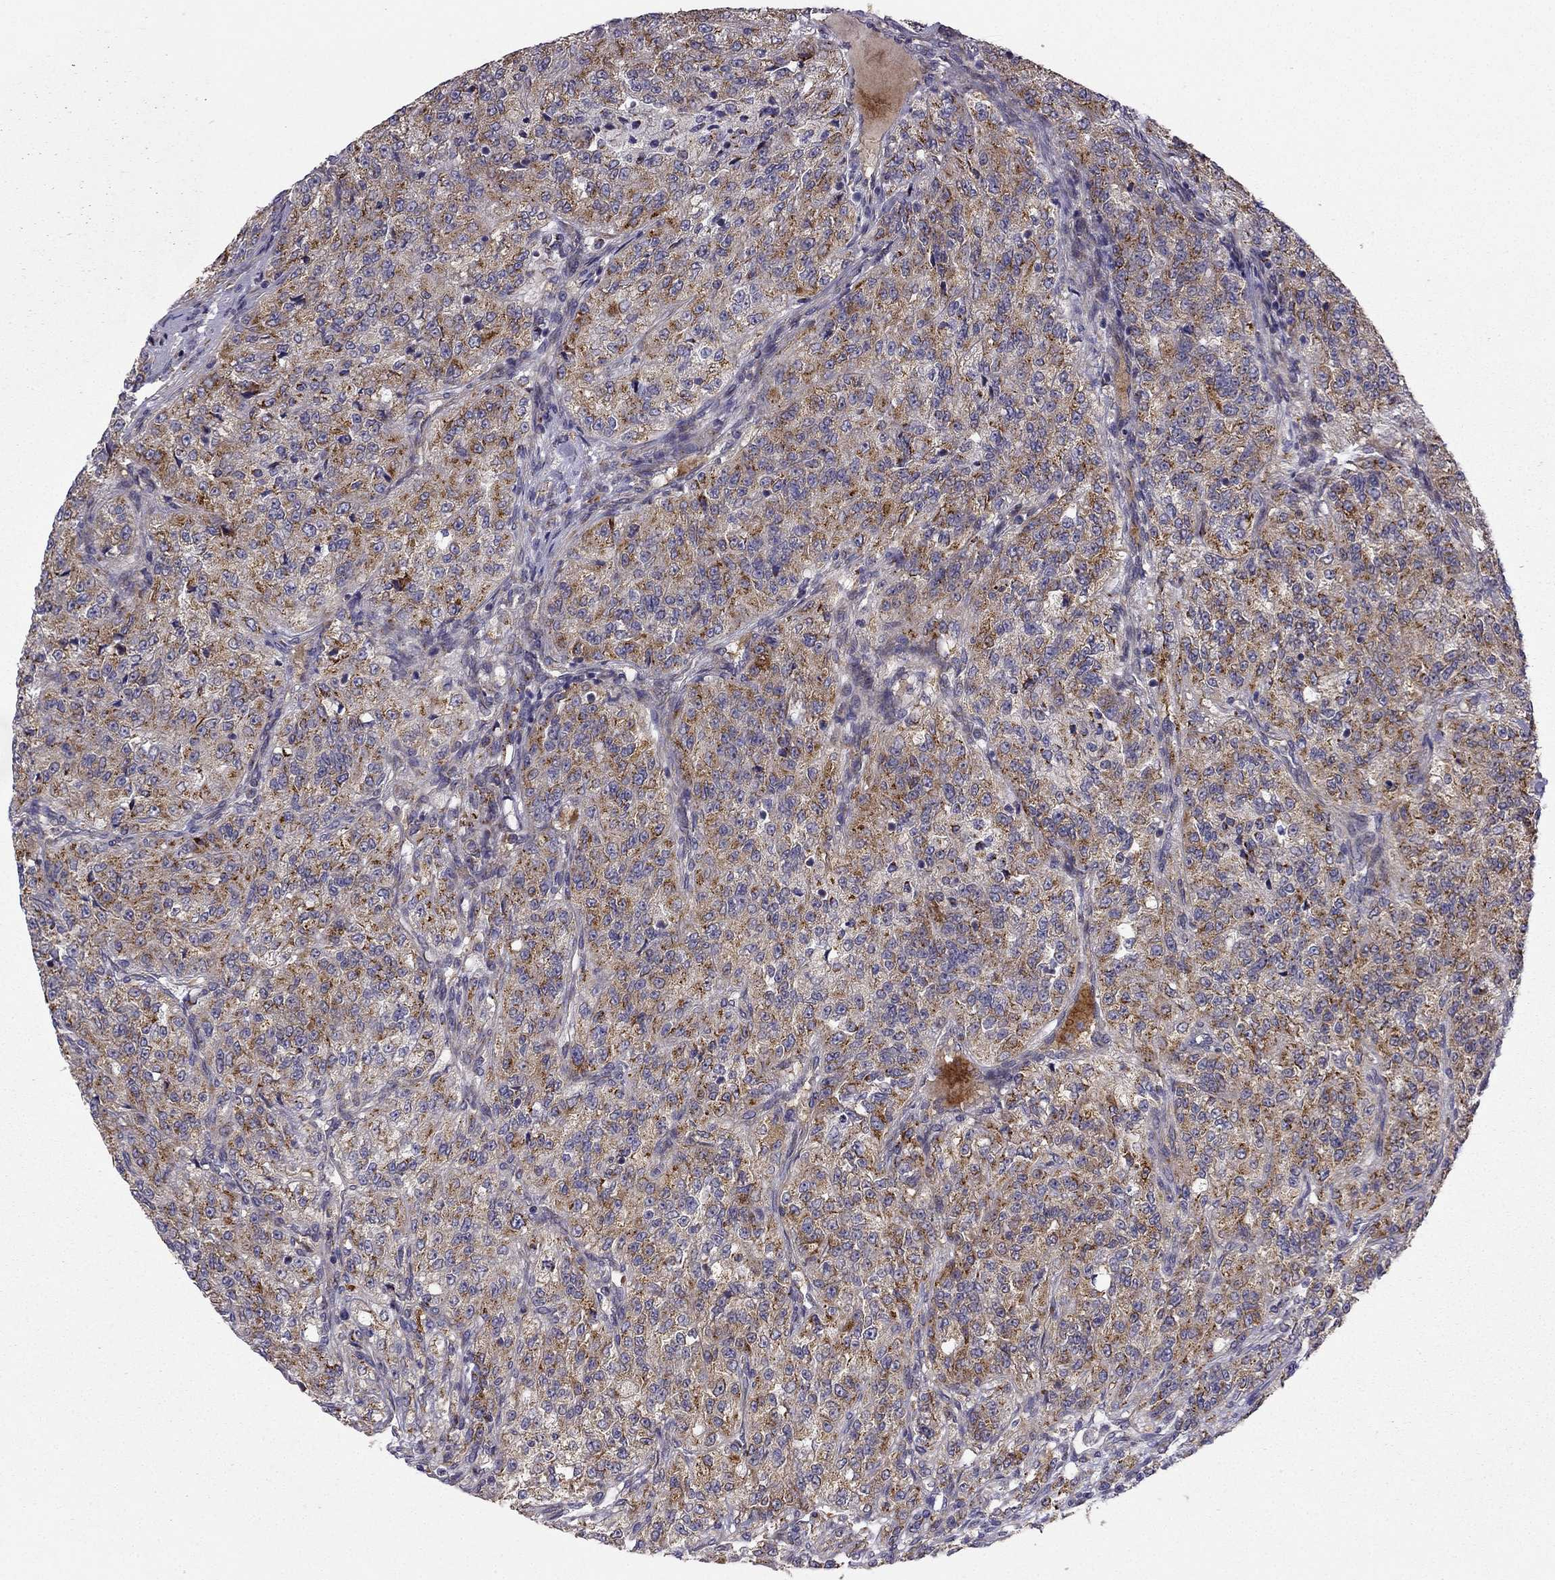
{"staining": {"intensity": "moderate", "quantity": ">75%", "location": "cytoplasmic/membranous"}, "tissue": "renal cancer", "cell_type": "Tumor cells", "image_type": "cancer", "snomed": [{"axis": "morphology", "description": "Adenocarcinoma, NOS"}, {"axis": "topography", "description": "Kidney"}], "caption": "Approximately >75% of tumor cells in human renal cancer reveal moderate cytoplasmic/membranous protein expression as visualized by brown immunohistochemical staining.", "gene": "B4GALT7", "patient": {"sex": "female", "age": 63}}